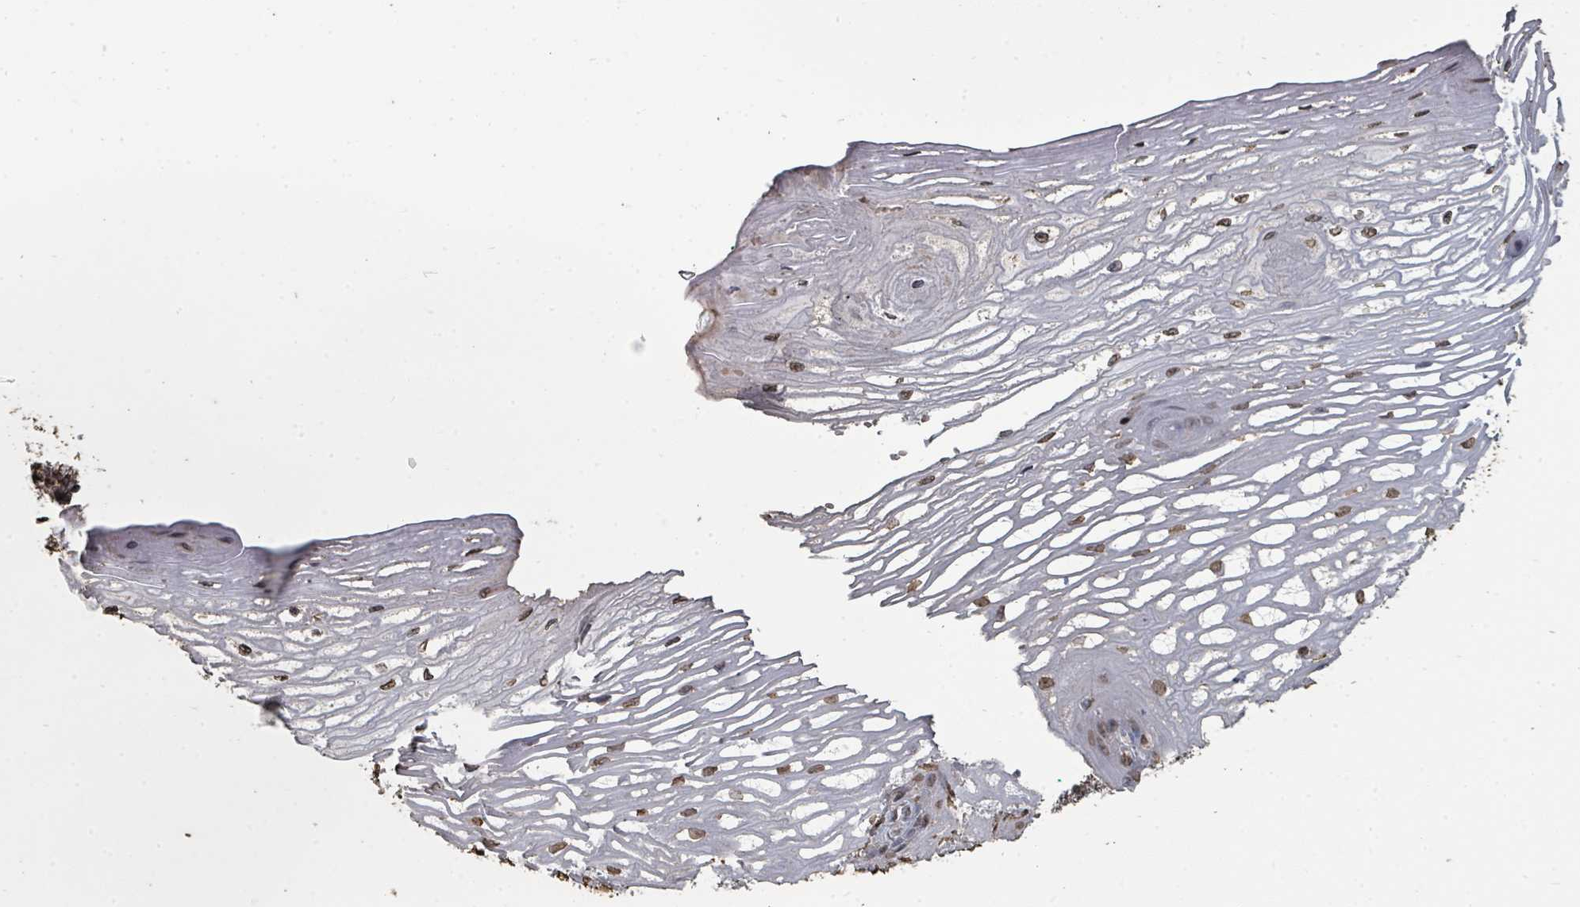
{"staining": {"intensity": "moderate", "quantity": ">75%", "location": "nuclear"}, "tissue": "esophagus", "cell_type": "Squamous epithelial cells", "image_type": "normal", "snomed": [{"axis": "morphology", "description": "Normal tissue, NOS"}, {"axis": "topography", "description": "Esophagus"}], "caption": "The photomicrograph displays immunohistochemical staining of normal esophagus. There is moderate nuclear staining is present in approximately >75% of squamous epithelial cells.", "gene": "MRPS12", "patient": {"sex": "male", "age": 69}}